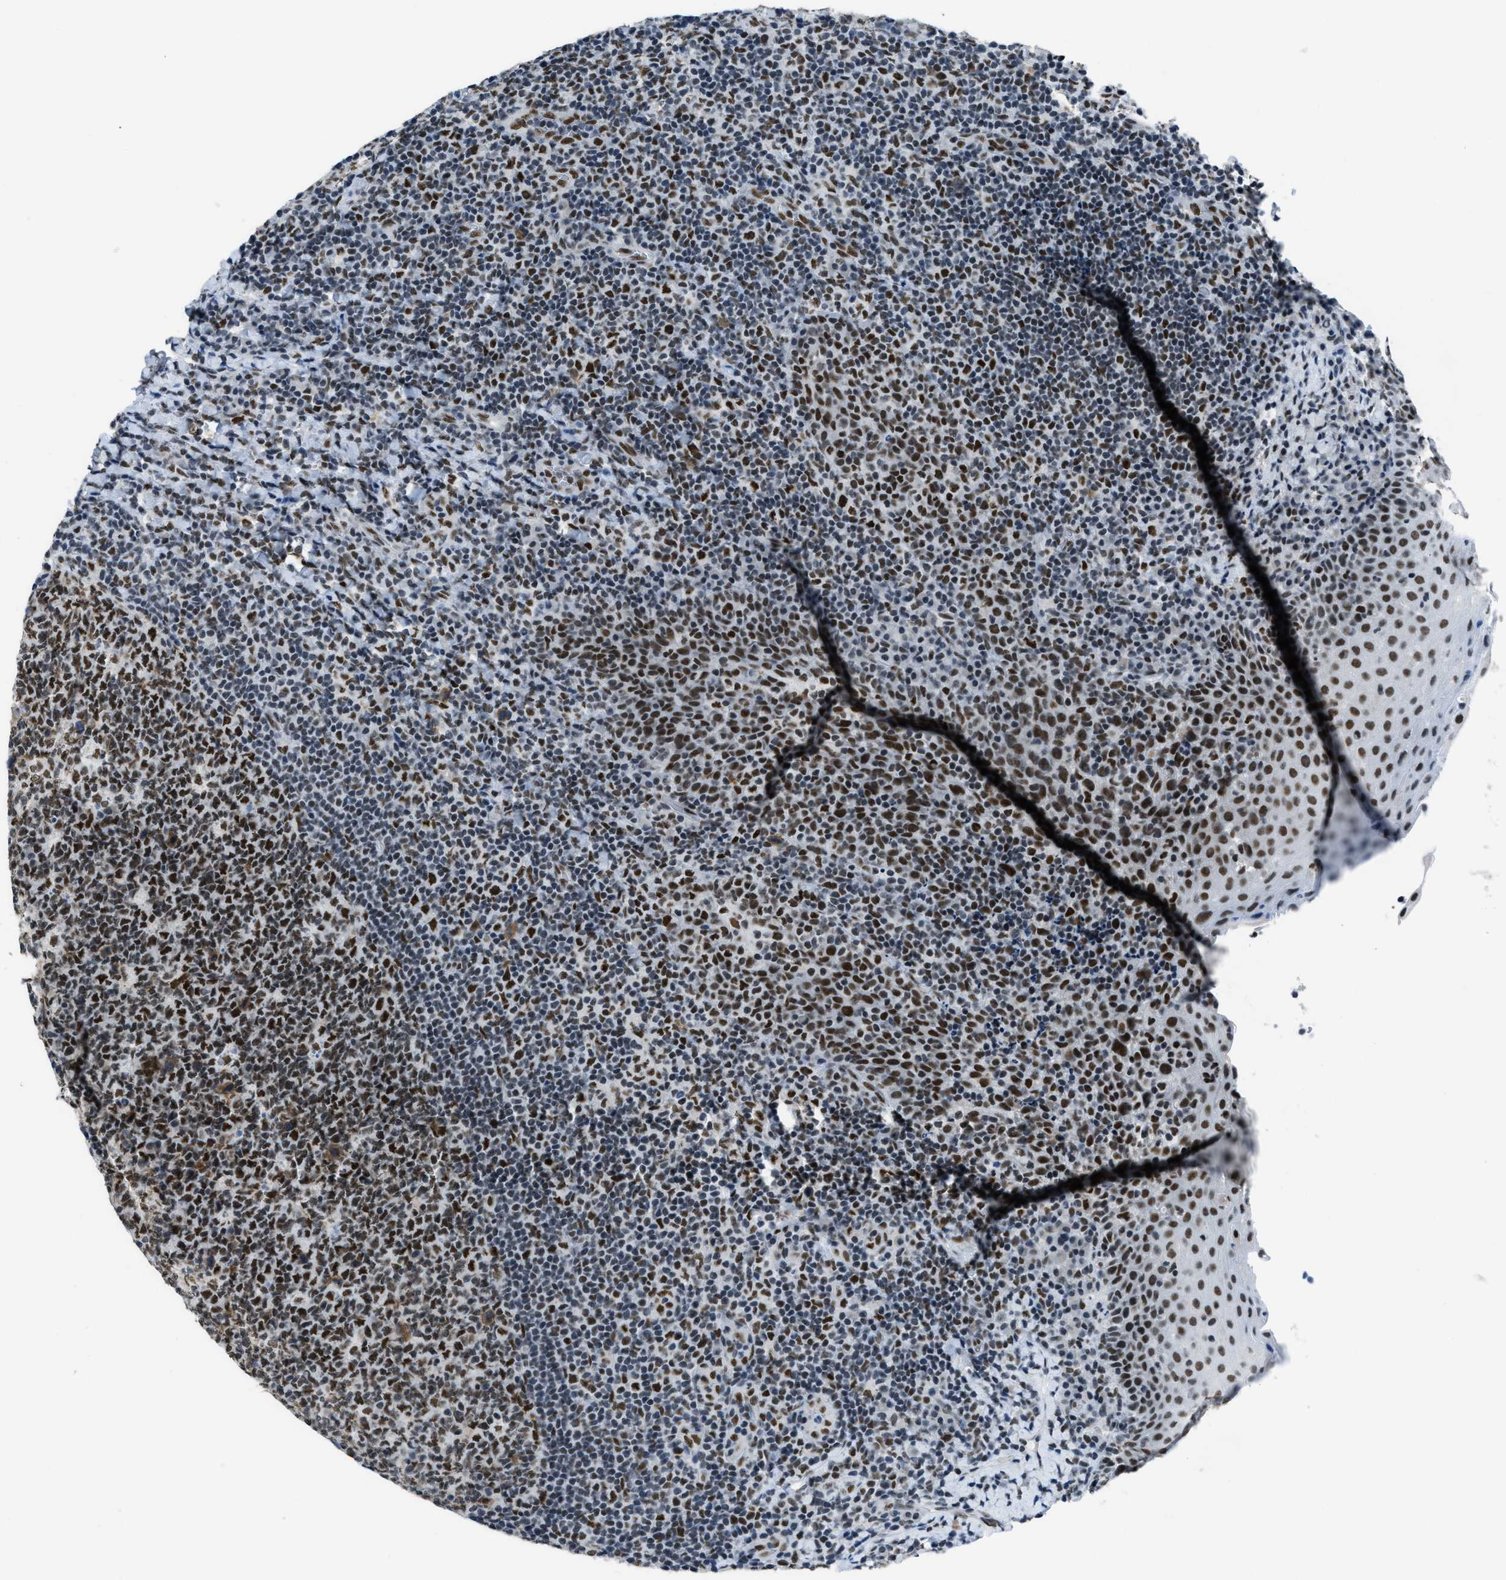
{"staining": {"intensity": "strong", "quantity": ">75%", "location": "nuclear"}, "tissue": "tonsil", "cell_type": "Germinal center cells", "image_type": "normal", "snomed": [{"axis": "morphology", "description": "Normal tissue, NOS"}, {"axis": "topography", "description": "Tonsil"}], "caption": "Tonsil stained for a protein (brown) exhibits strong nuclear positive staining in approximately >75% of germinal center cells.", "gene": "GATAD2B", "patient": {"sex": "male", "age": 17}}